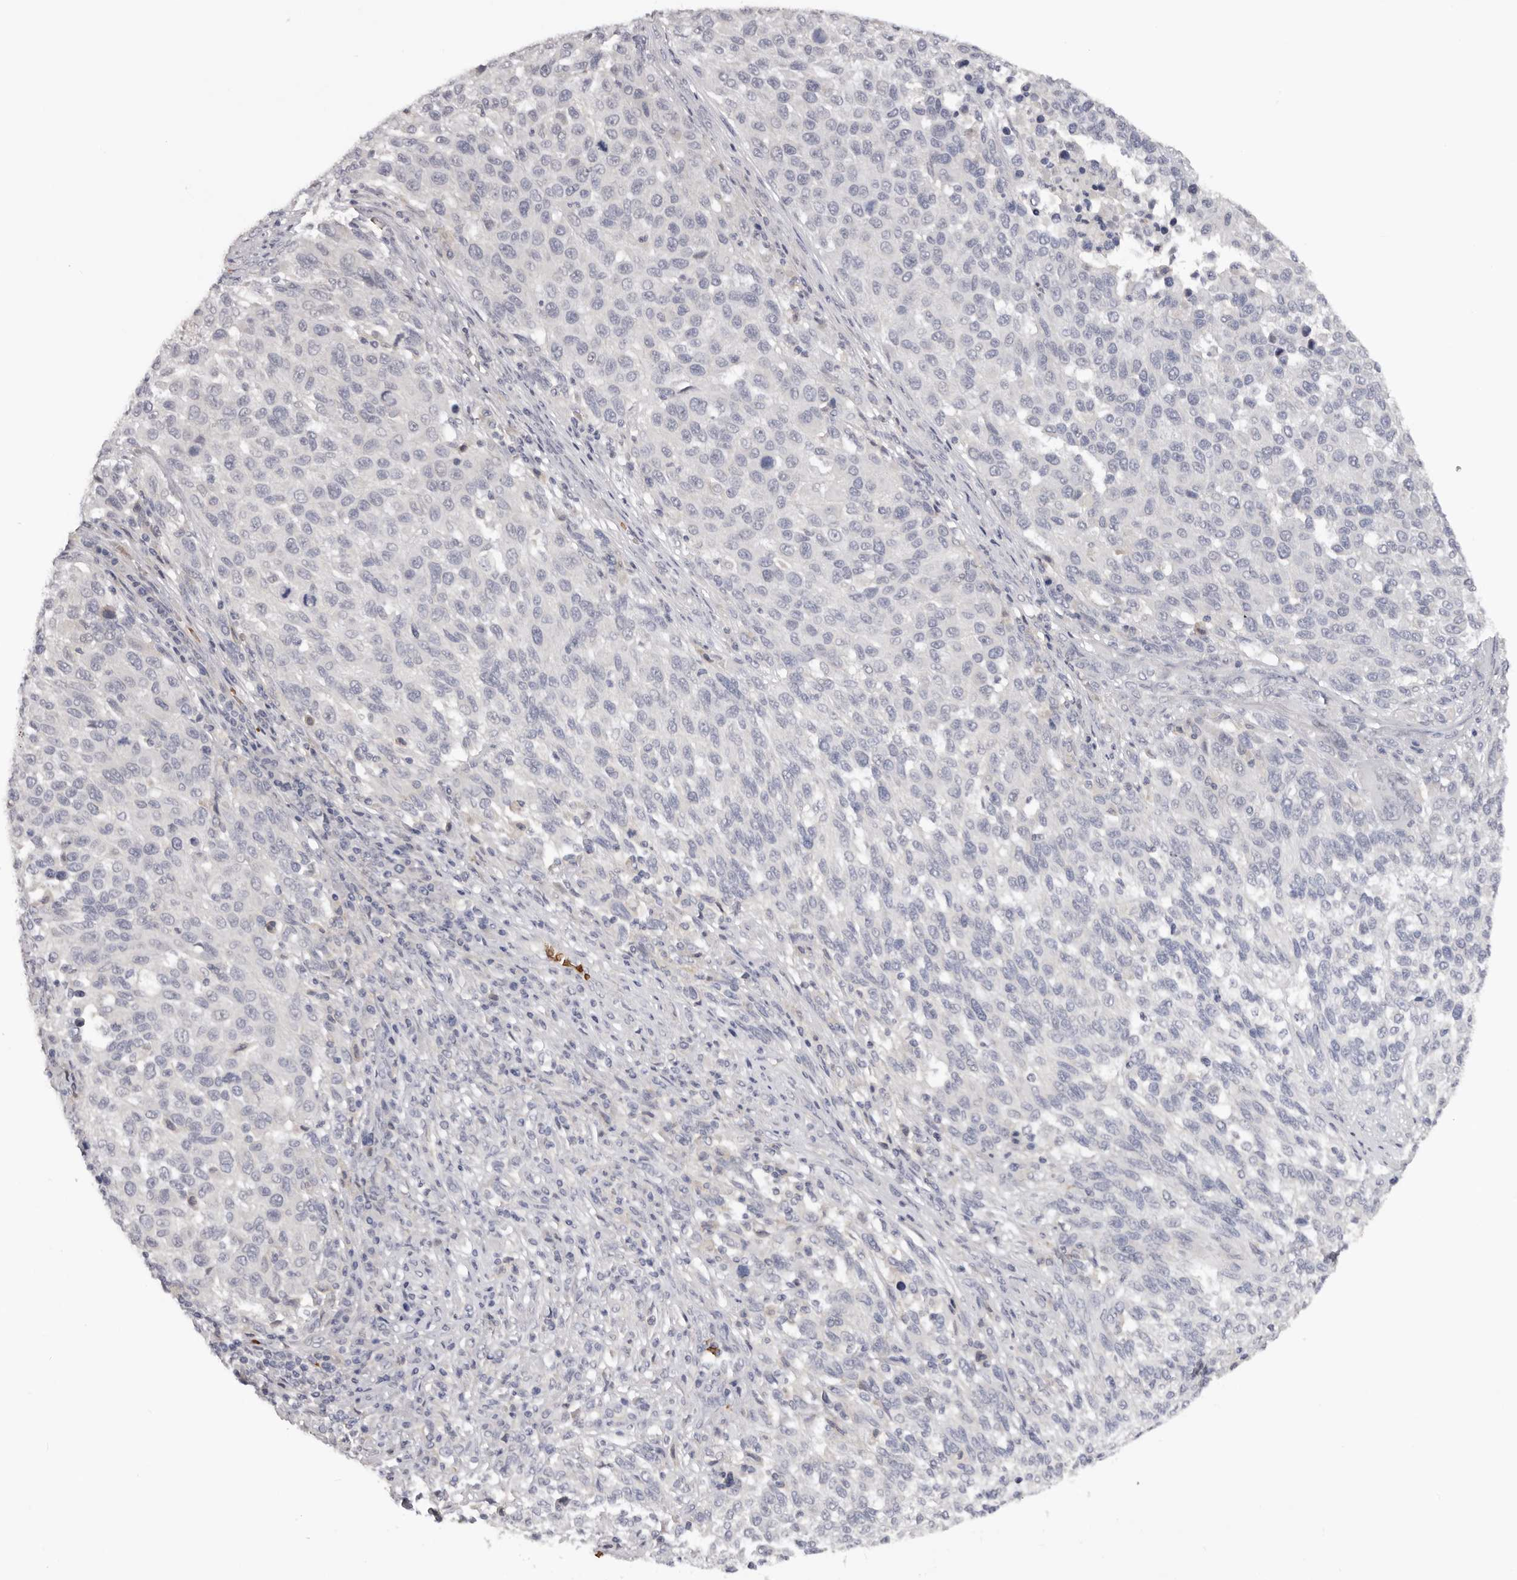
{"staining": {"intensity": "negative", "quantity": "none", "location": "none"}, "tissue": "melanoma", "cell_type": "Tumor cells", "image_type": "cancer", "snomed": [{"axis": "morphology", "description": "Malignant melanoma, Metastatic site"}, {"axis": "topography", "description": "Lymph node"}], "caption": "Immunohistochemistry (IHC) of melanoma reveals no expression in tumor cells.", "gene": "TNR", "patient": {"sex": "male", "age": 61}}